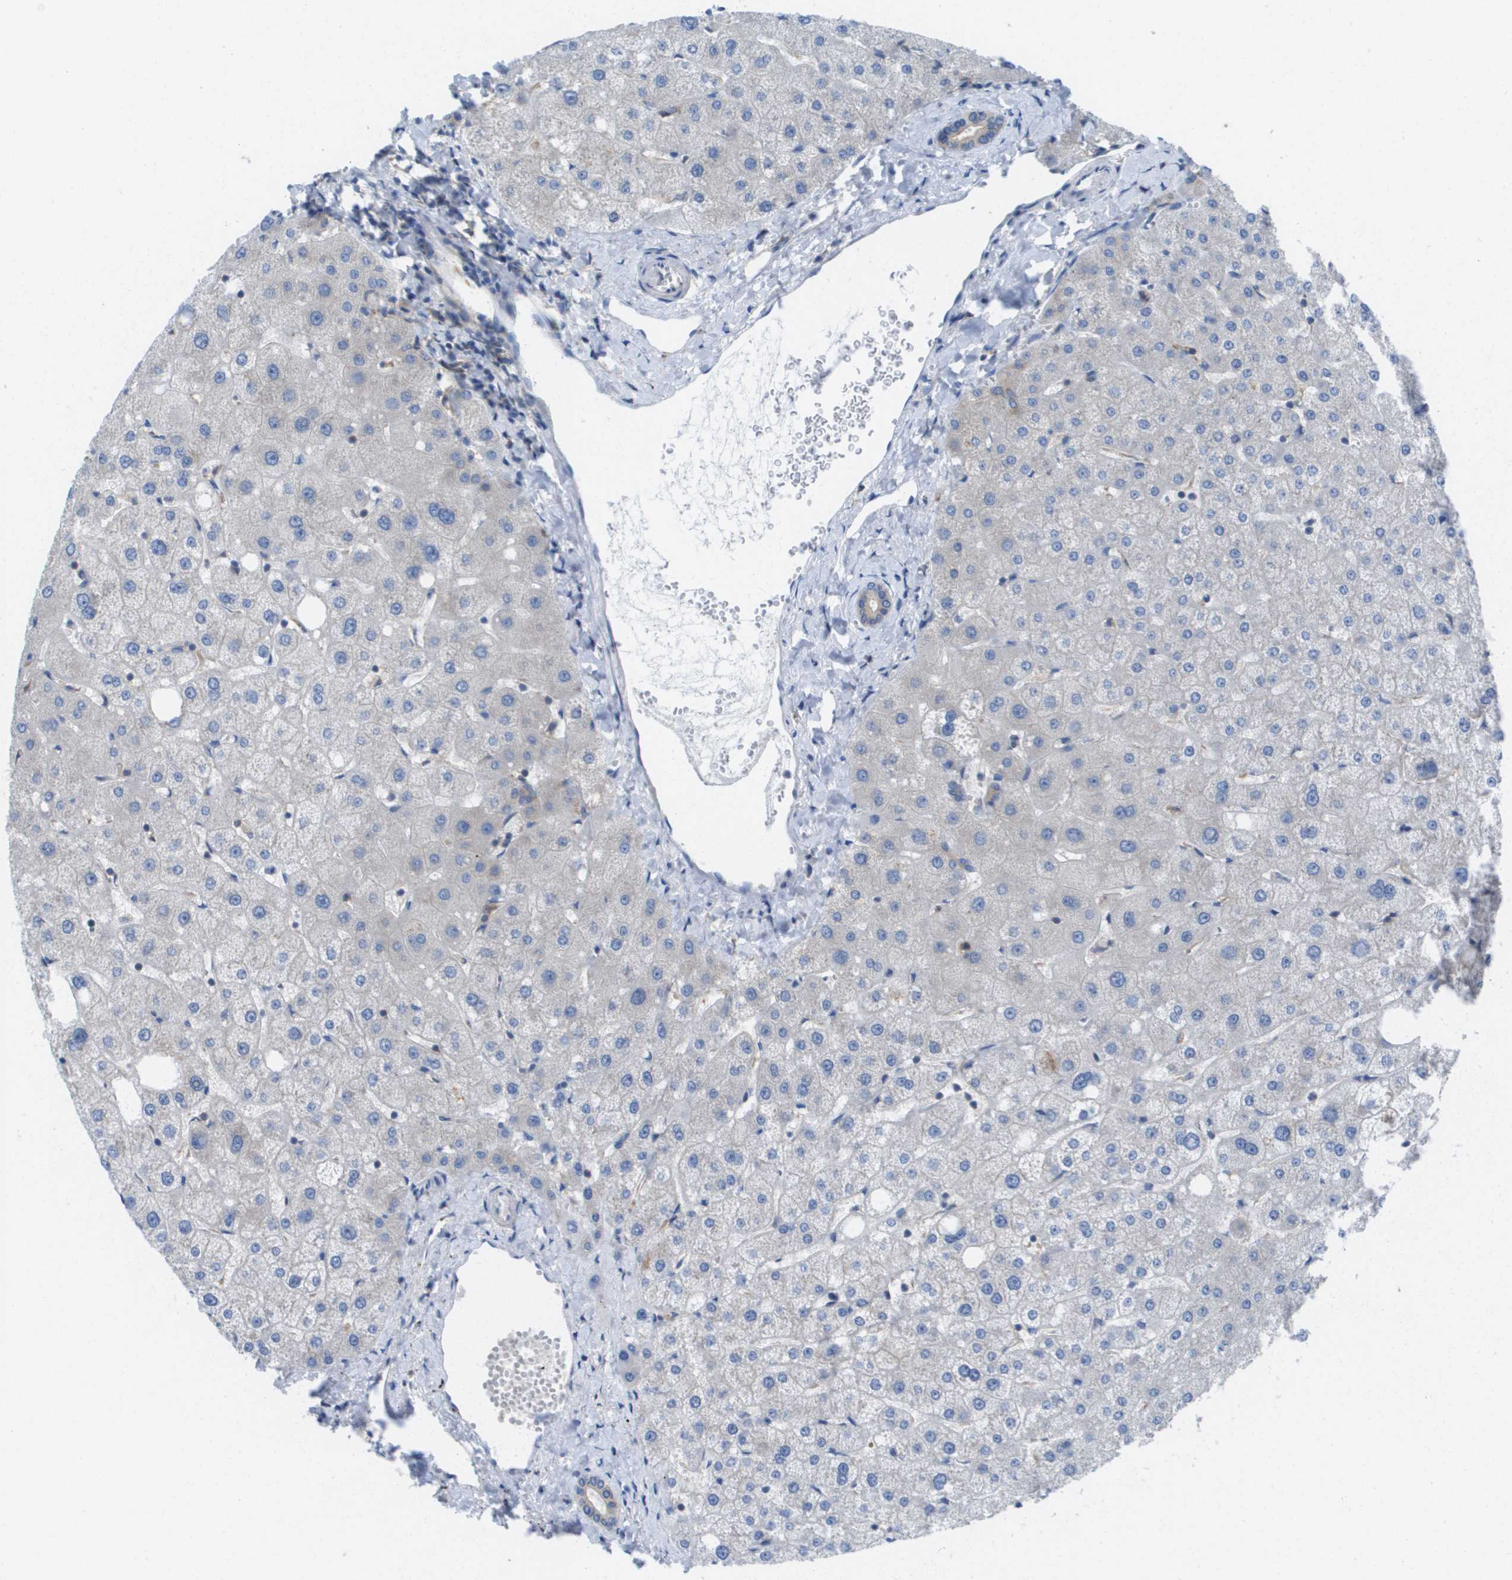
{"staining": {"intensity": "negative", "quantity": "none", "location": "none"}, "tissue": "liver", "cell_type": "Cholangiocytes", "image_type": "normal", "snomed": [{"axis": "morphology", "description": "Normal tissue, NOS"}, {"axis": "topography", "description": "Liver"}], "caption": "The immunohistochemistry histopathology image has no significant staining in cholangiocytes of liver. (DAB IHC visualized using brightfield microscopy, high magnification).", "gene": "EIF4G2", "patient": {"sex": "male", "age": 73}}